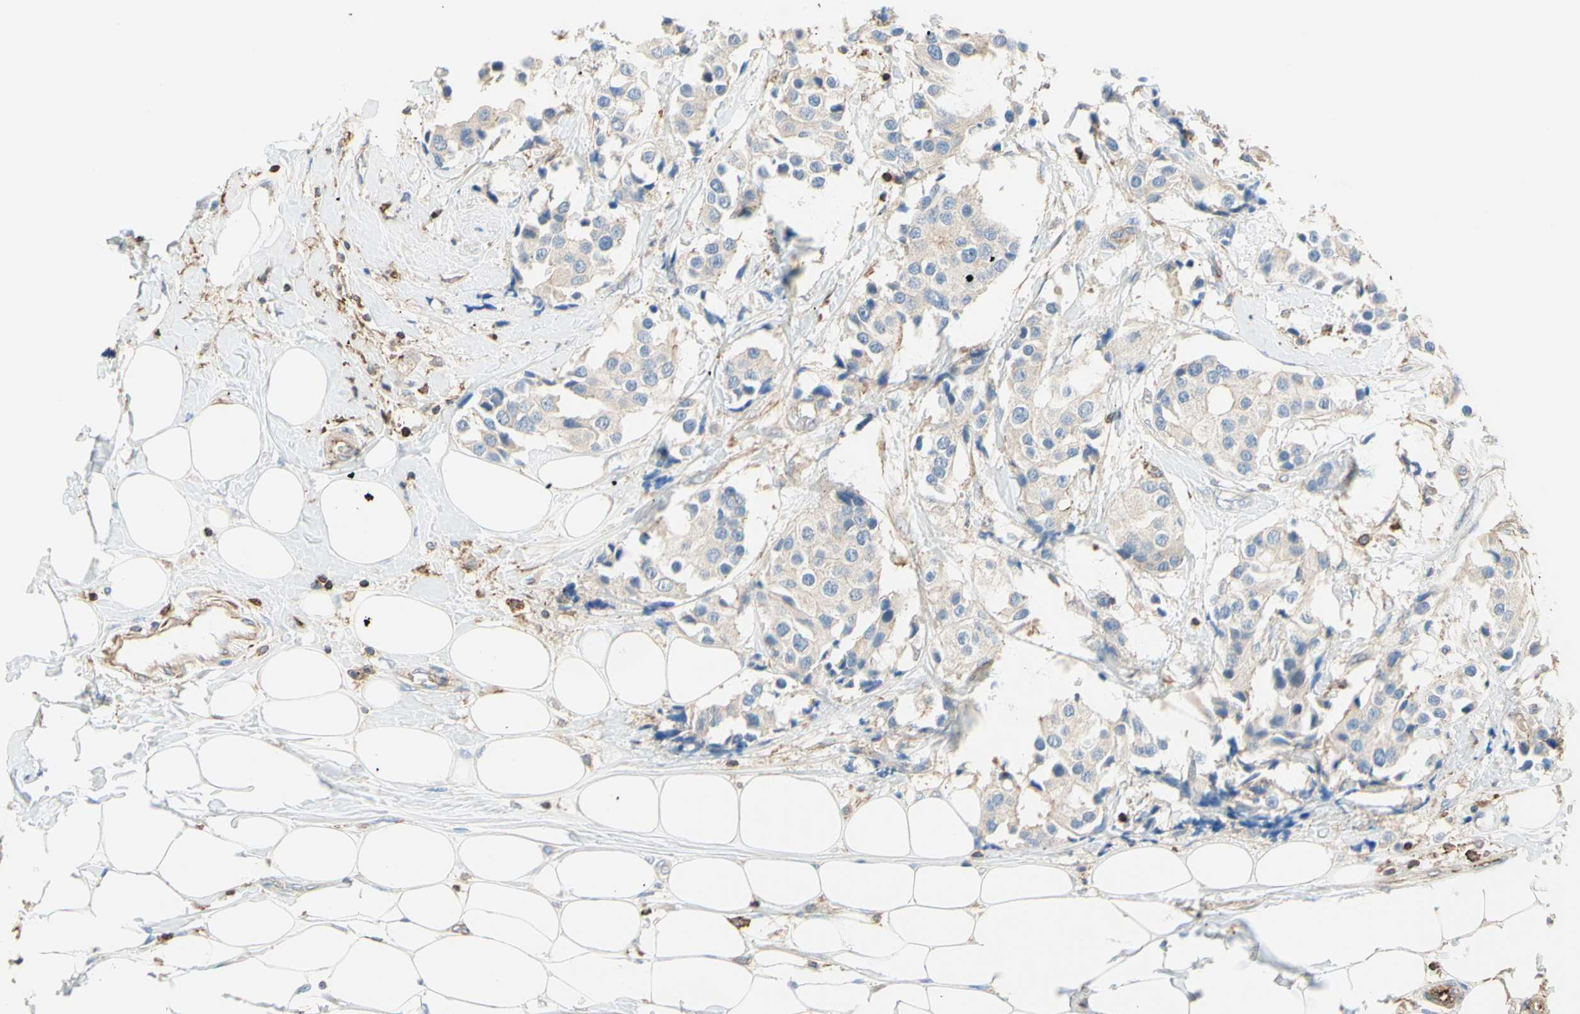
{"staining": {"intensity": "negative", "quantity": "none", "location": "none"}, "tissue": "breast cancer", "cell_type": "Tumor cells", "image_type": "cancer", "snomed": [{"axis": "morphology", "description": "Normal tissue, NOS"}, {"axis": "morphology", "description": "Duct carcinoma"}, {"axis": "topography", "description": "Breast"}], "caption": "An IHC histopathology image of breast invasive ductal carcinoma is shown. There is no staining in tumor cells of breast invasive ductal carcinoma. (Immunohistochemistry, brightfield microscopy, high magnification).", "gene": "SEMA4C", "patient": {"sex": "female", "age": 39}}